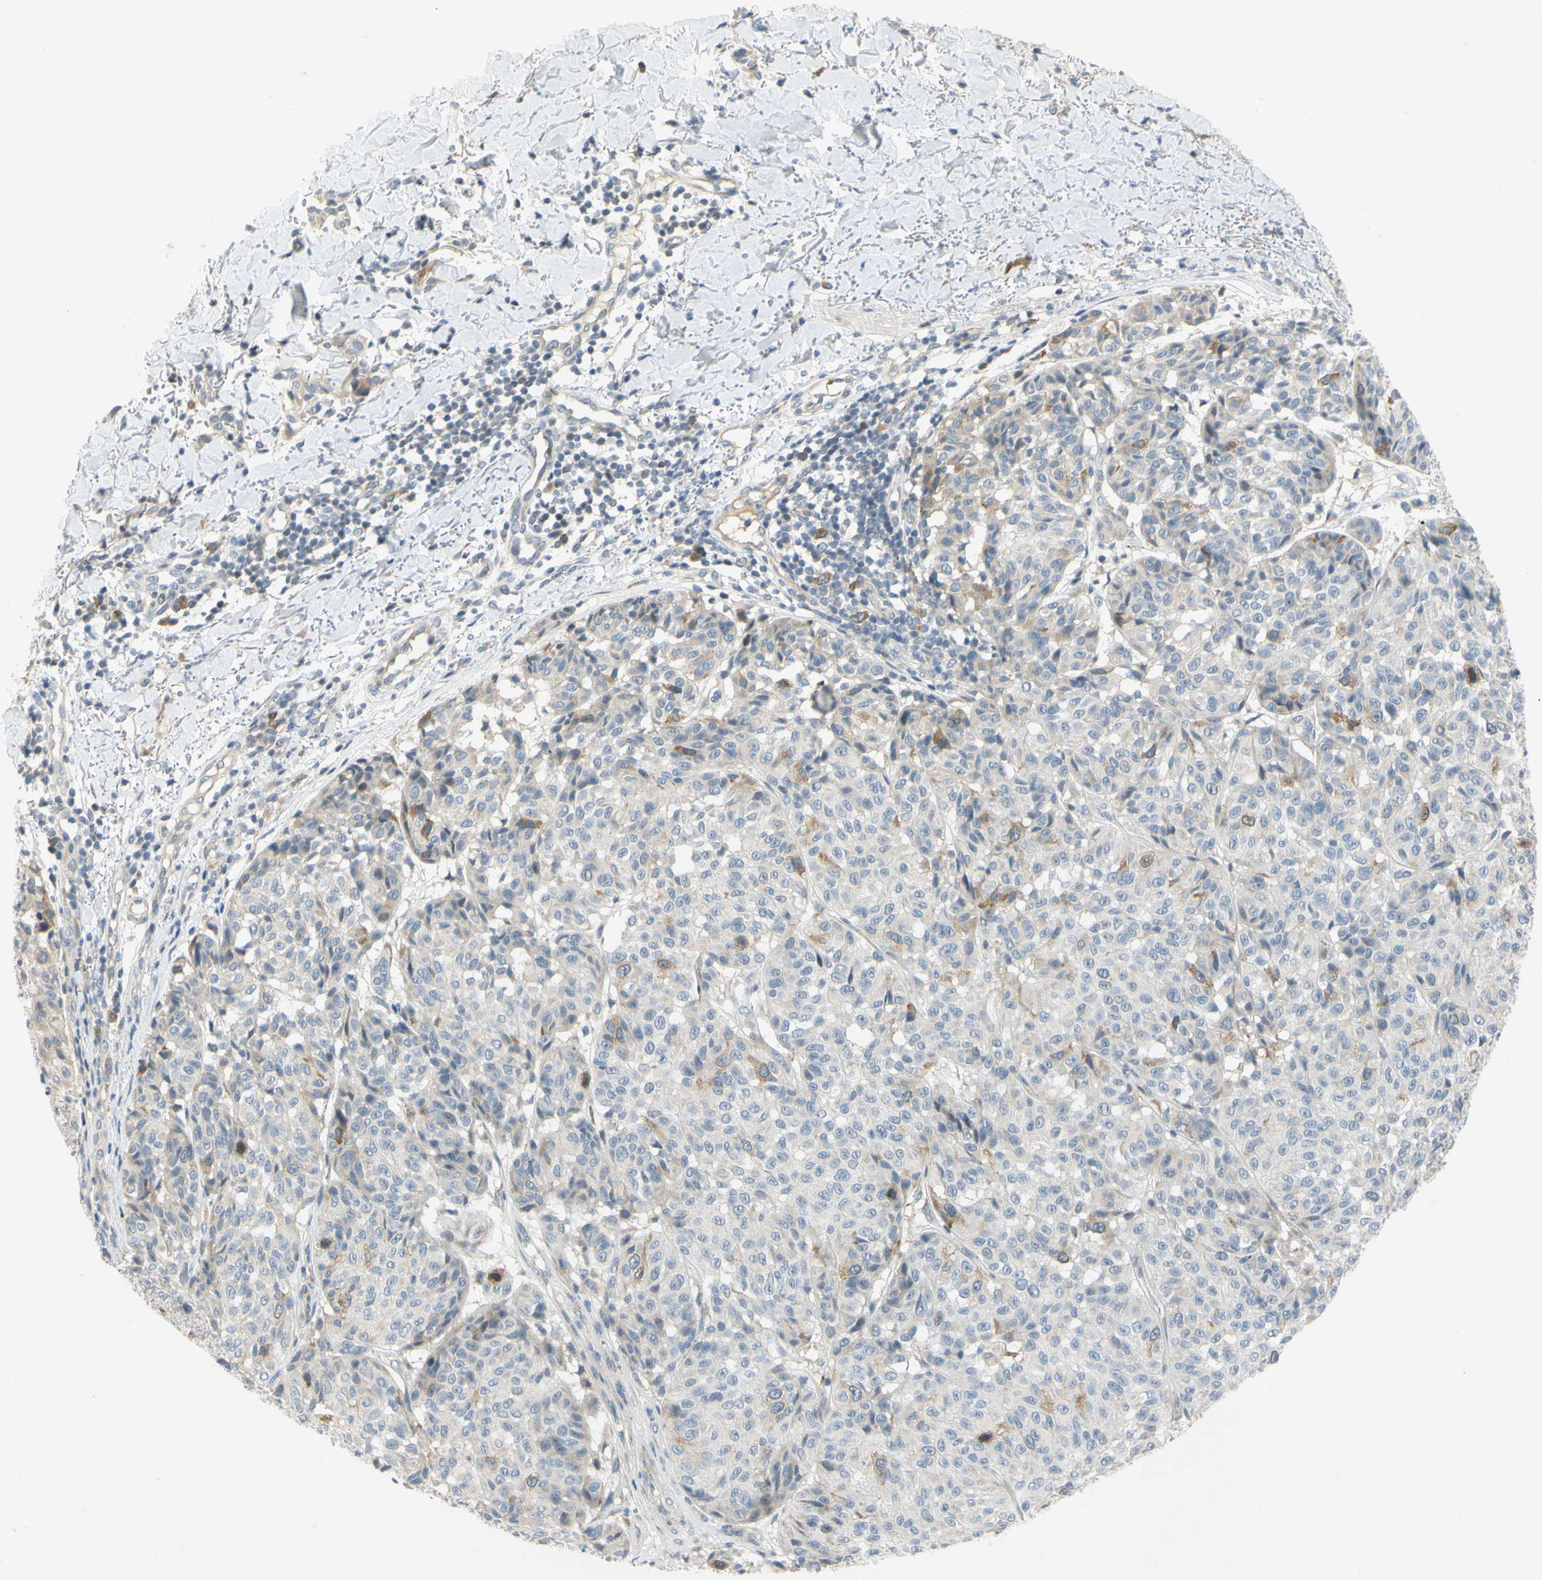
{"staining": {"intensity": "moderate", "quantity": "<25%", "location": "cytoplasmic/membranous"}, "tissue": "melanoma", "cell_type": "Tumor cells", "image_type": "cancer", "snomed": [{"axis": "morphology", "description": "Malignant melanoma, NOS"}, {"axis": "topography", "description": "Skin"}], "caption": "A high-resolution photomicrograph shows immunohistochemistry staining of melanoma, which displays moderate cytoplasmic/membranous positivity in about <25% of tumor cells. Using DAB (3,3'-diaminobenzidine) (brown) and hematoxylin (blue) stains, captured at high magnification using brightfield microscopy.", "gene": "CCNB2", "patient": {"sex": "female", "age": 46}}